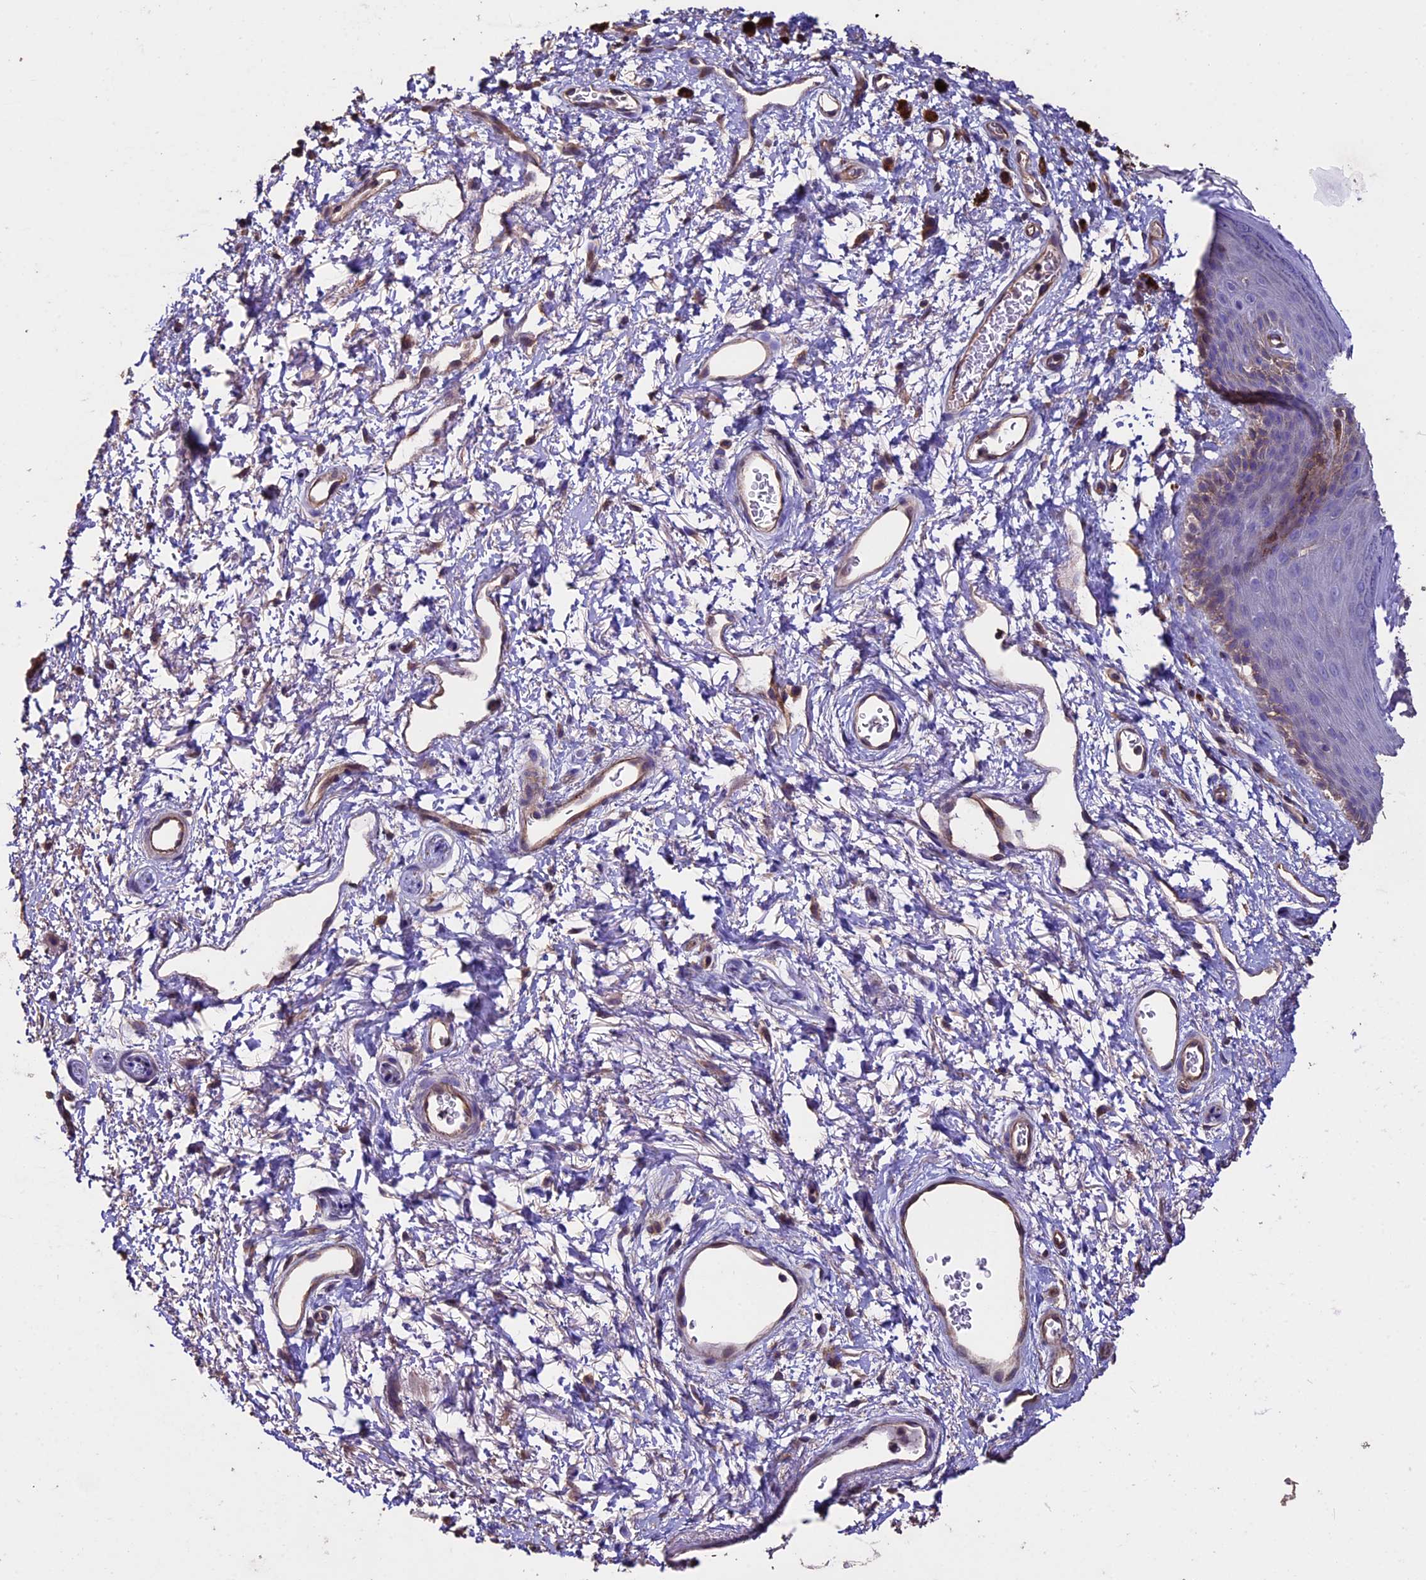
{"staining": {"intensity": "moderate", "quantity": "<25%", "location": "cytoplasmic/membranous"}, "tissue": "skin", "cell_type": "Epidermal cells", "image_type": "normal", "snomed": [{"axis": "morphology", "description": "Normal tissue, NOS"}, {"axis": "topography", "description": "Anal"}], "caption": "High-magnification brightfield microscopy of benign skin stained with DAB (brown) and counterstained with hematoxylin (blue). epidermal cells exhibit moderate cytoplasmic/membranous expression is appreciated in about<25% of cells. Immunohistochemistry (ihc) stains the protein of interest in brown and the nuclei are stained blue.", "gene": "USB1", "patient": {"sex": "female", "age": 46}}